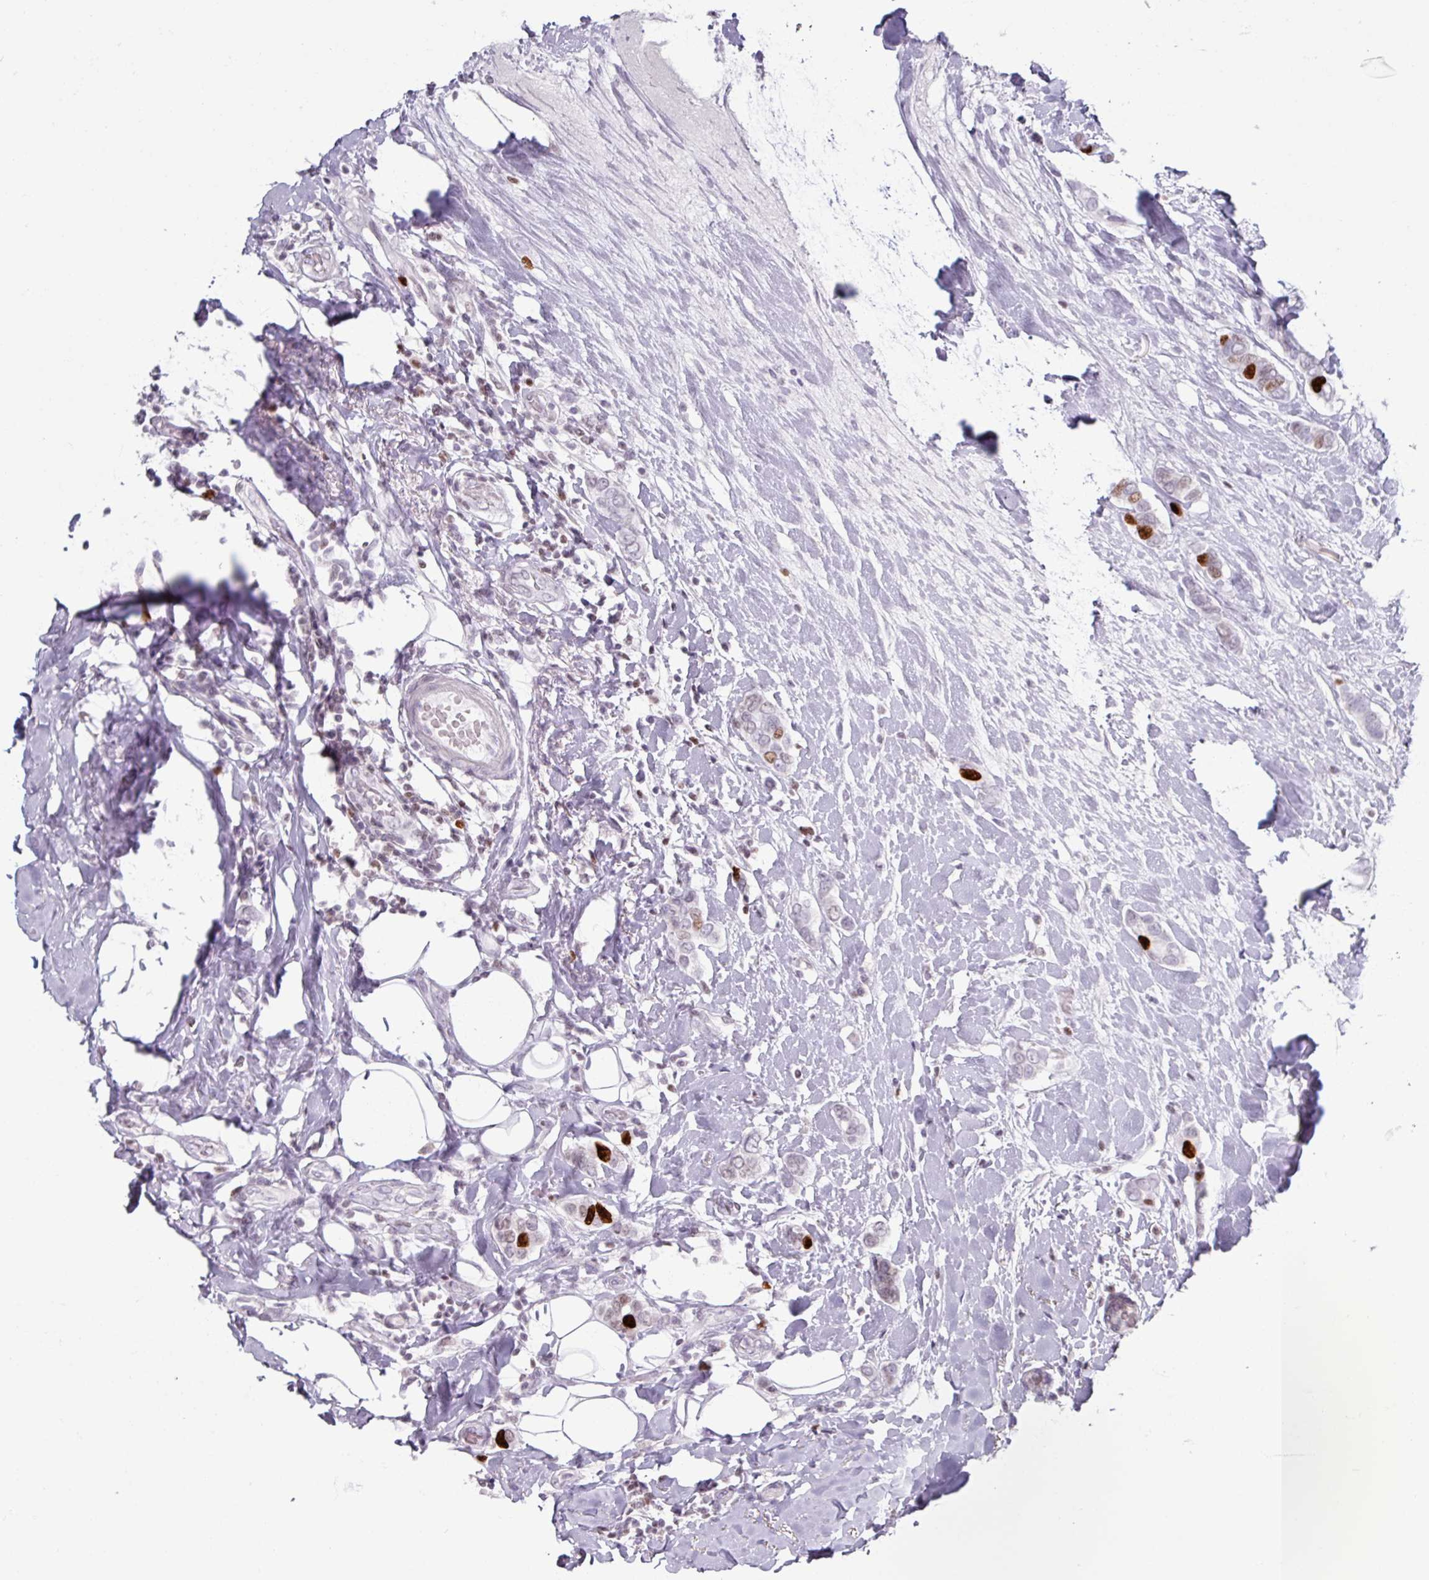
{"staining": {"intensity": "strong", "quantity": "<25%", "location": "nuclear"}, "tissue": "breast cancer", "cell_type": "Tumor cells", "image_type": "cancer", "snomed": [{"axis": "morphology", "description": "Lobular carcinoma"}, {"axis": "topography", "description": "Breast"}], "caption": "Protein positivity by IHC reveals strong nuclear positivity in about <25% of tumor cells in lobular carcinoma (breast). Ihc stains the protein of interest in brown and the nuclei are stained blue.", "gene": "ATAD2", "patient": {"sex": "female", "age": 51}}